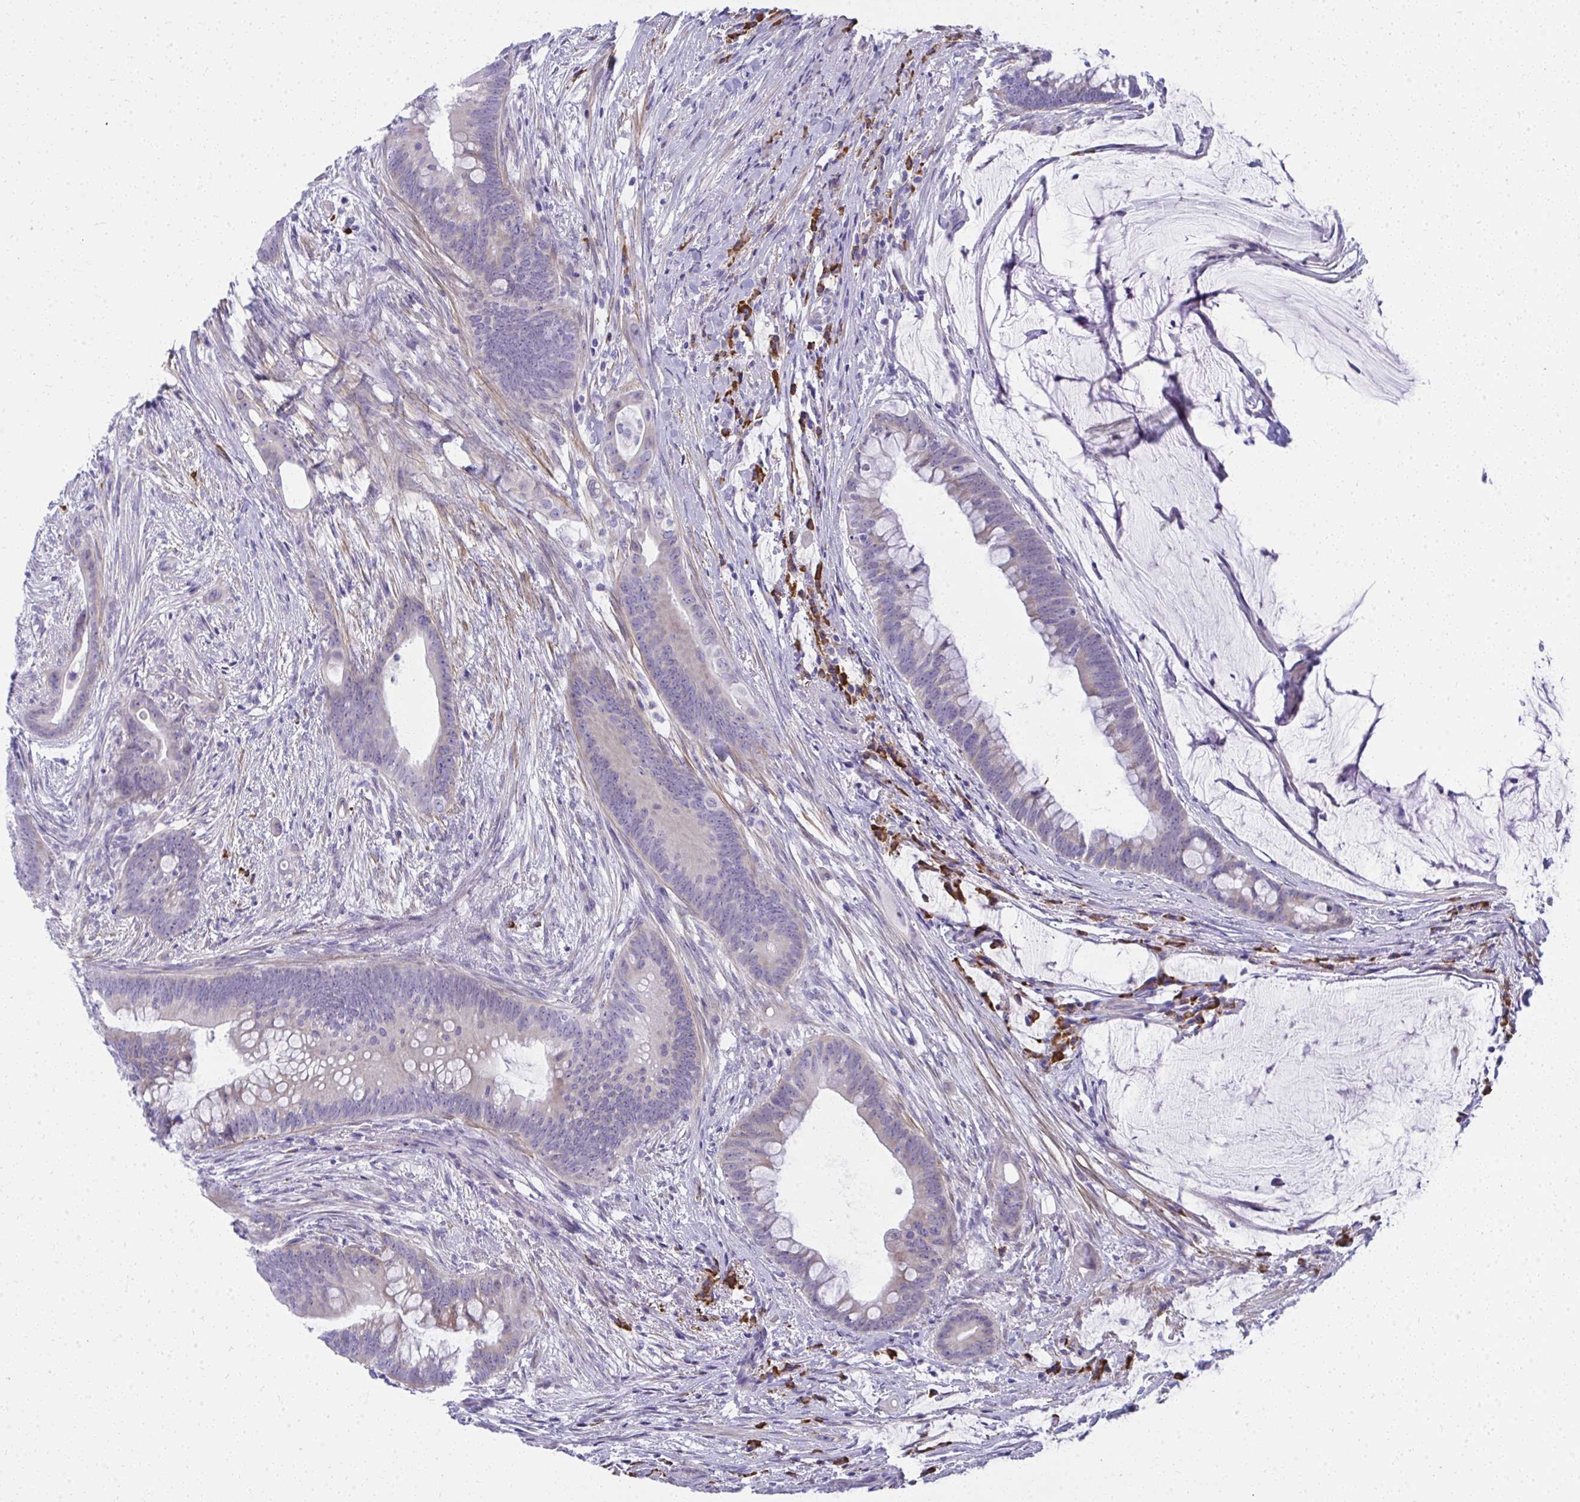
{"staining": {"intensity": "weak", "quantity": "<25%", "location": "cytoplasmic/membranous"}, "tissue": "colorectal cancer", "cell_type": "Tumor cells", "image_type": "cancer", "snomed": [{"axis": "morphology", "description": "Adenocarcinoma, NOS"}, {"axis": "topography", "description": "Colon"}], "caption": "A photomicrograph of human colorectal cancer (adenocarcinoma) is negative for staining in tumor cells.", "gene": "PUS7L", "patient": {"sex": "male", "age": 62}}